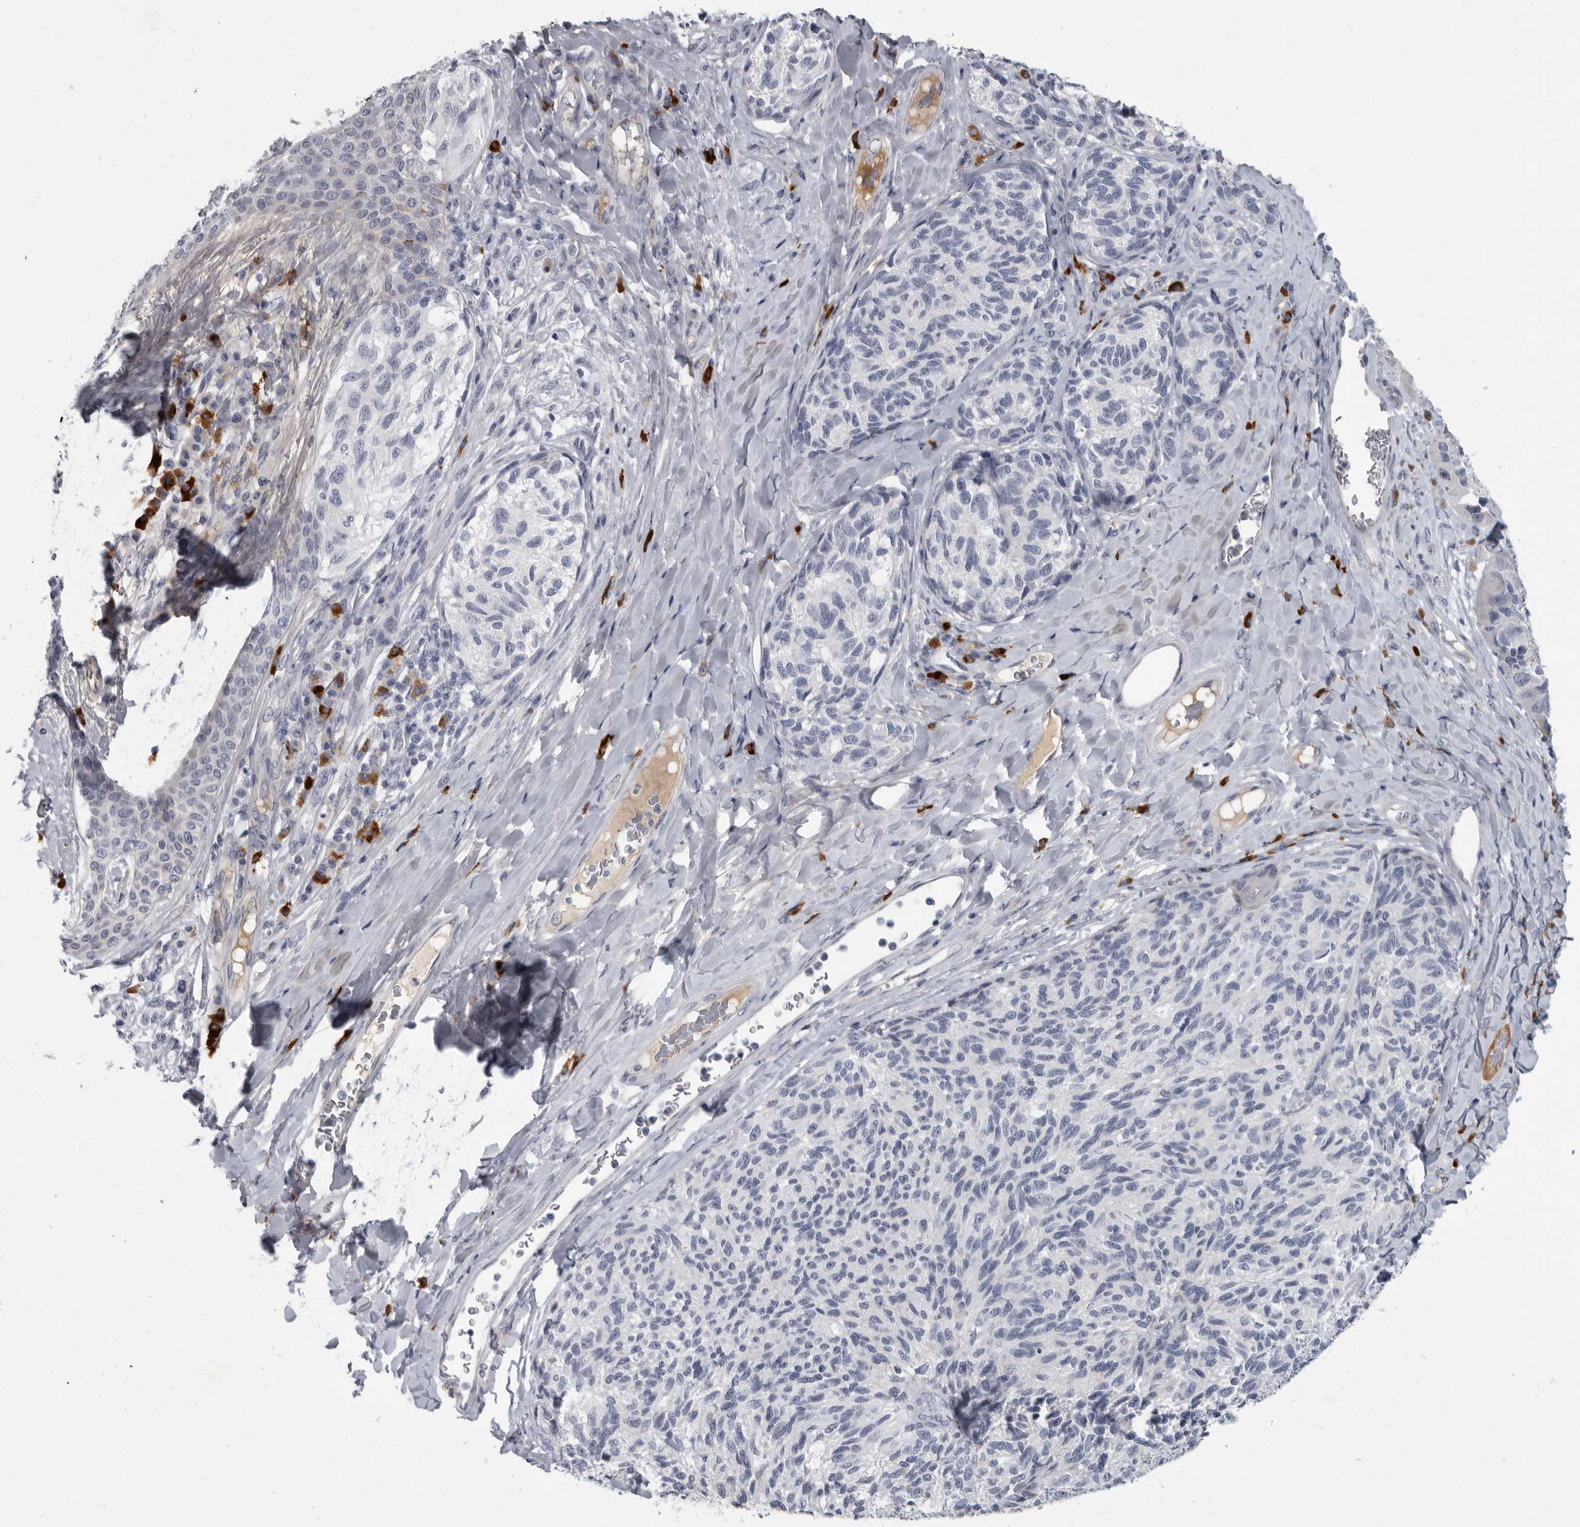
{"staining": {"intensity": "negative", "quantity": "none", "location": "none"}, "tissue": "melanoma", "cell_type": "Tumor cells", "image_type": "cancer", "snomed": [{"axis": "morphology", "description": "Malignant melanoma, NOS"}, {"axis": "topography", "description": "Skin"}], "caption": "DAB (3,3'-diaminobenzidine) immunohistochemical staining of malignant melanoma exhibits no significant expression in tumor cells.", "gene": "SLC25A39", "patient": {"sex": "female", "age": 73}}